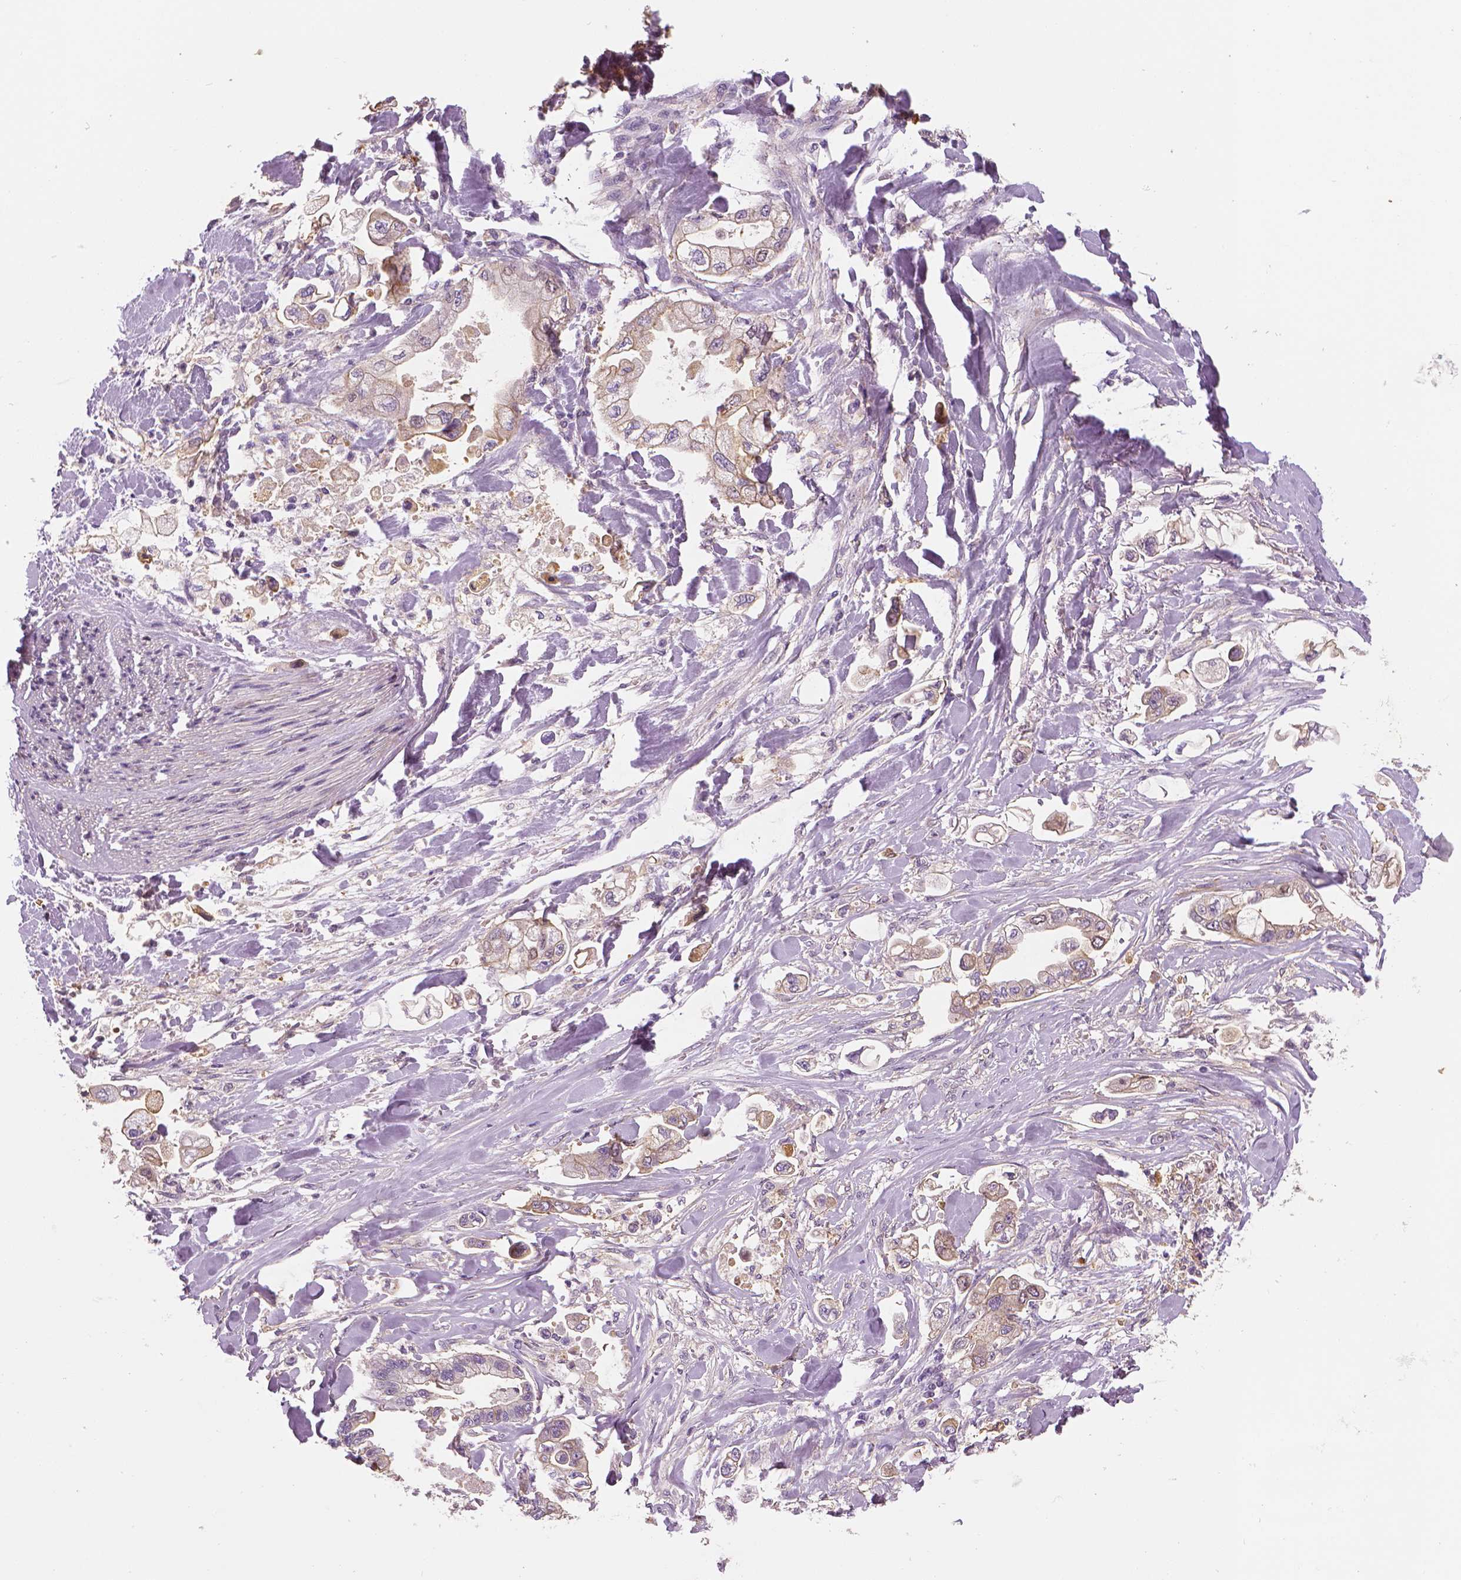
{"staining": {"intensity": "weak", "quantity": "25%-75%", "location": "cytoplasmic/membranous"}, "tissue": "stomach cancer", "cell_type": "Tumor cells", "image_type": "cancer", "snomed": [{"axis": "morphology", "description": "Adenocarcinoma, NOS"}, {"axis": "topography", "description": "Stomach"}], "caption": "Immunohistochemical staining of human stomach adenocarcinoma shows weak cytoplasmic/membranous protein staining in approximately 25%-75% of tumor cells.", "gene": "MKI67", "patient": {"sex": "male", "age": 62}}